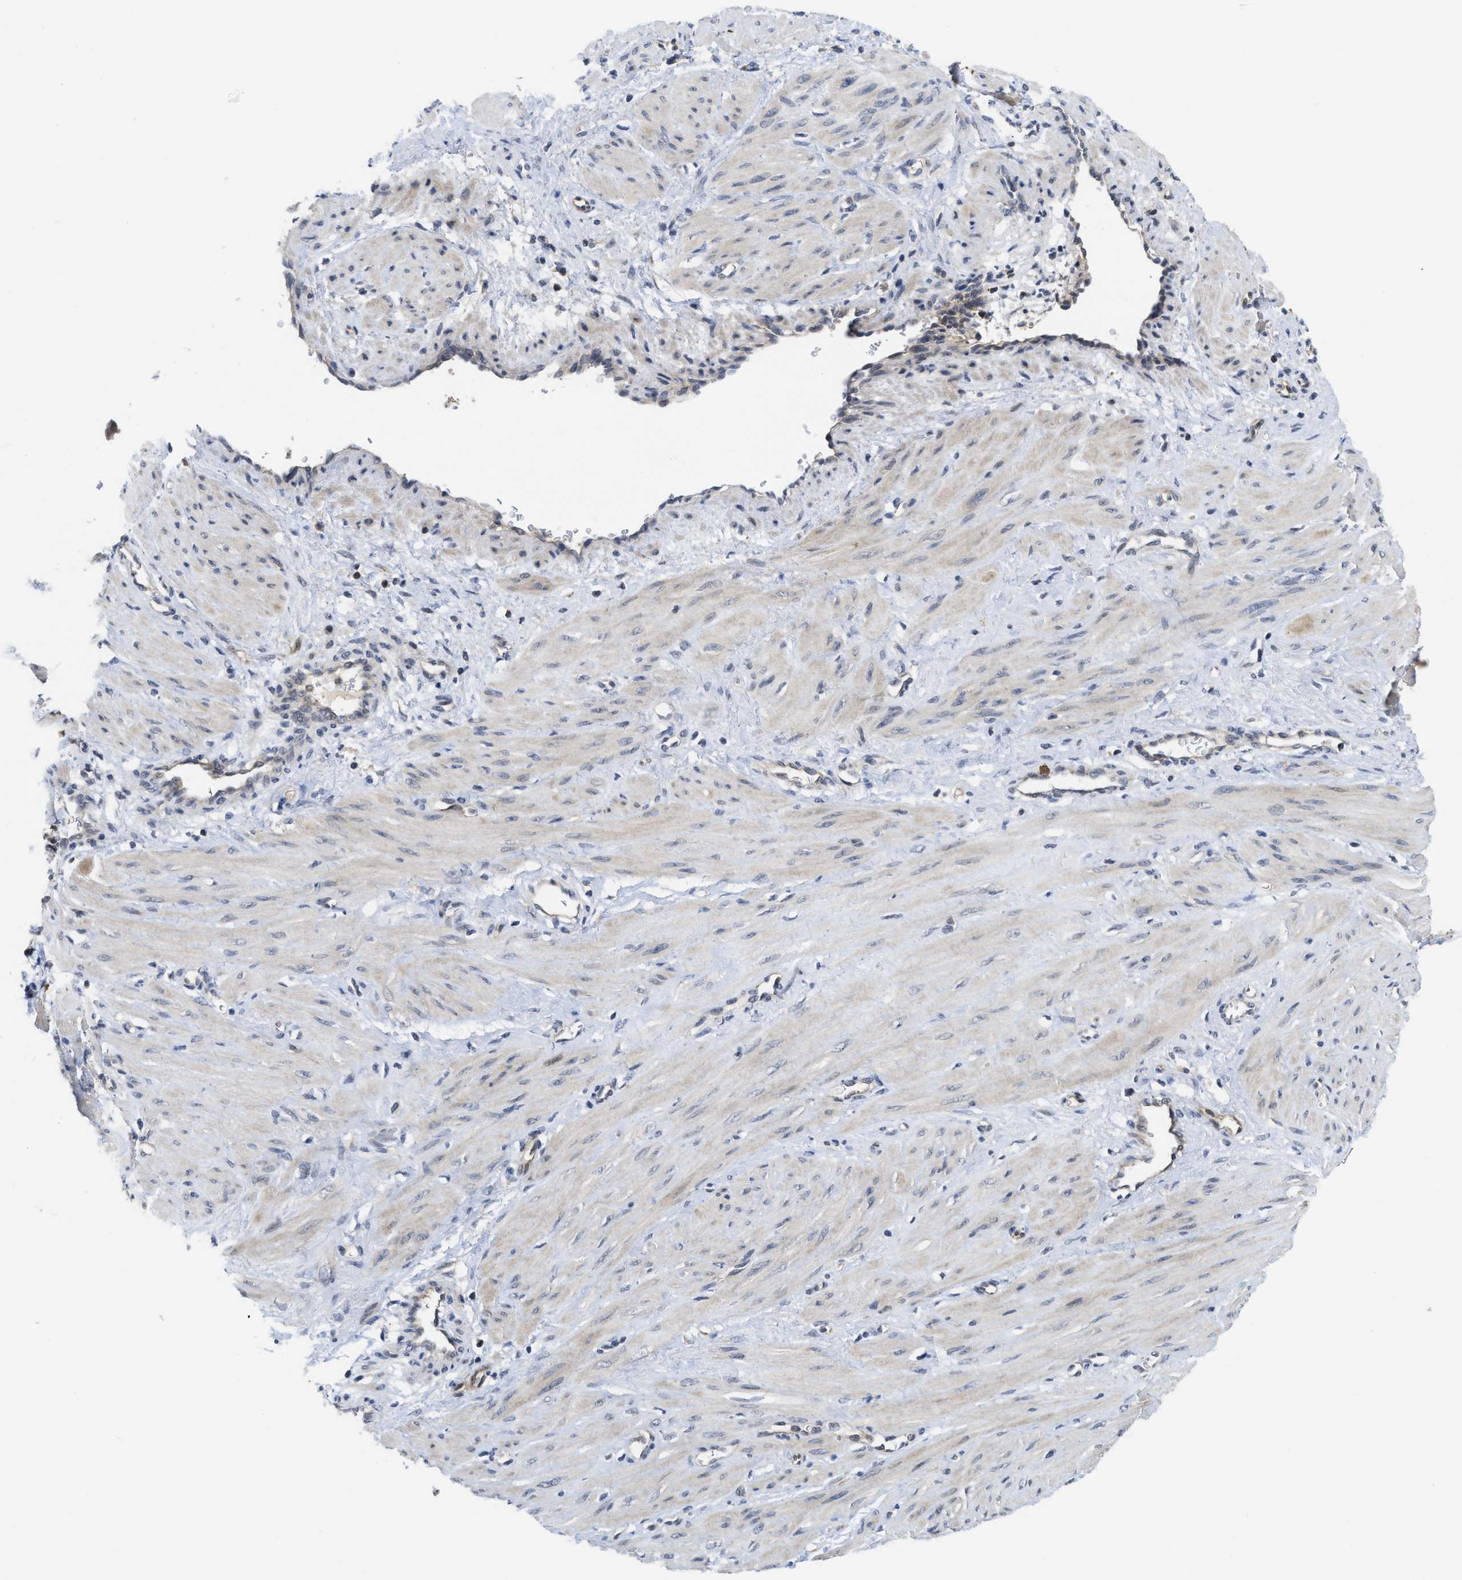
{"staining": {"intensity": "moderate", "quantity": "25%-75%", "location": "cytoplasmic/membranous"}, "tissue": "smooth muscle", "cell_type": "Smooth muscle cells", "image_type": "normal", "snomed": [{"axis": "morphology", "description": "Normal tissue, NOS"}, {"axis": "topography", "description": "Endometrium"}], "caption": "Smooth muscle cells show medium levels of moderate cytoplasmic/membranous staining in about 25%-75% of cells in benign human smooth muscle. Immunohistochemistry (ihc) stains the protein in brown and the nuclei are stained blue.", "gene": "LDAF1", "patient": {"sex": "female", "age": 33}}